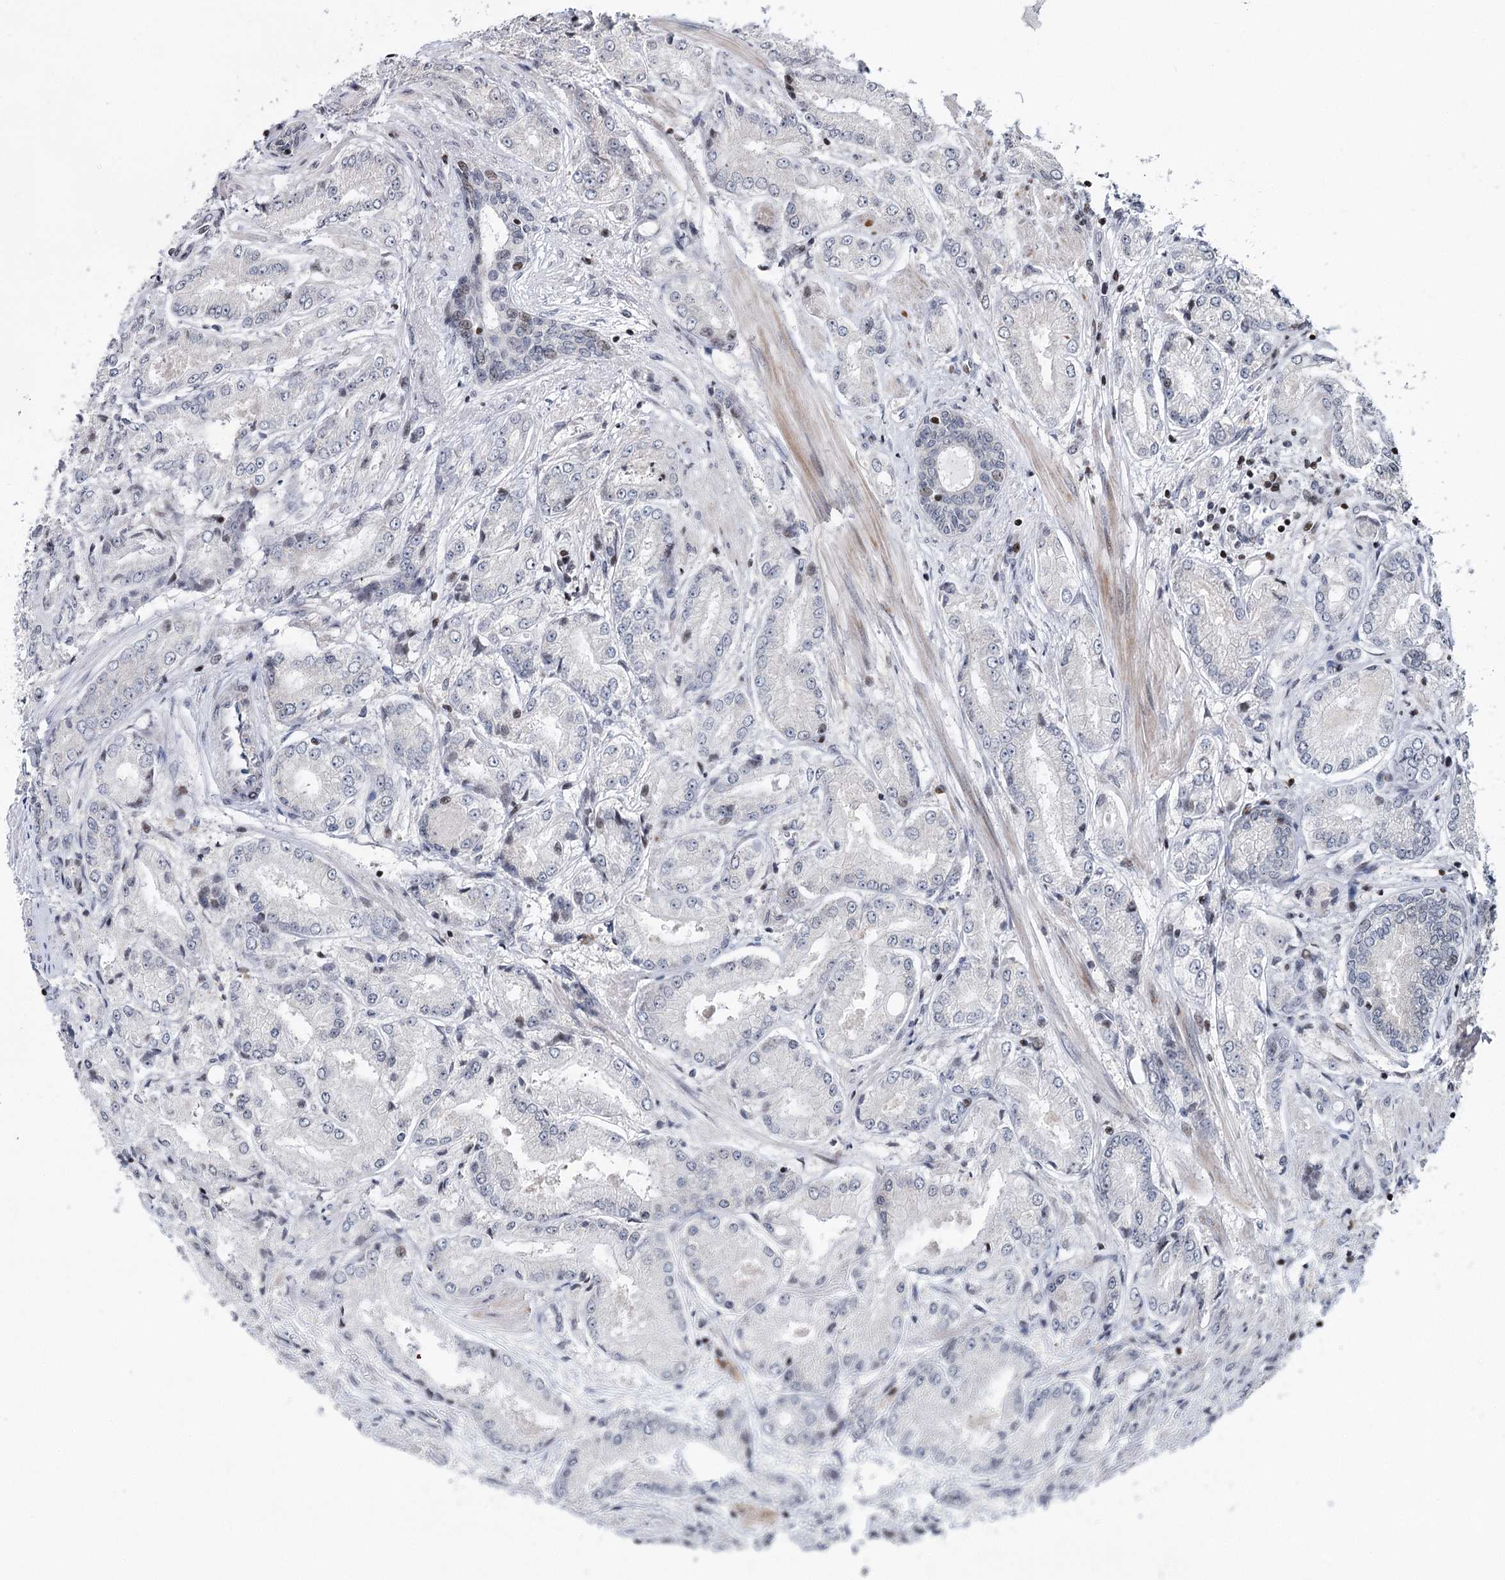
{"staining": {"intensity": "negative", "quantity": "none", "location": "none"}, "tissue": "prostate cancer", "cell_type": "Tumor cells", "image_type": "cancer", "snomed": [{"axis": "morphology", "description": "Adenocarcinoma, High grade"}, {"axis": "topography", "description": "Prostate"}], "caption": "High power microscopy micrograph of an IHC photomicrograph of prostate cancer, revealing no significant positivity in tumor cells.", "gene": "PTGR1", "patient": {"sex": "male", "age": 59}}